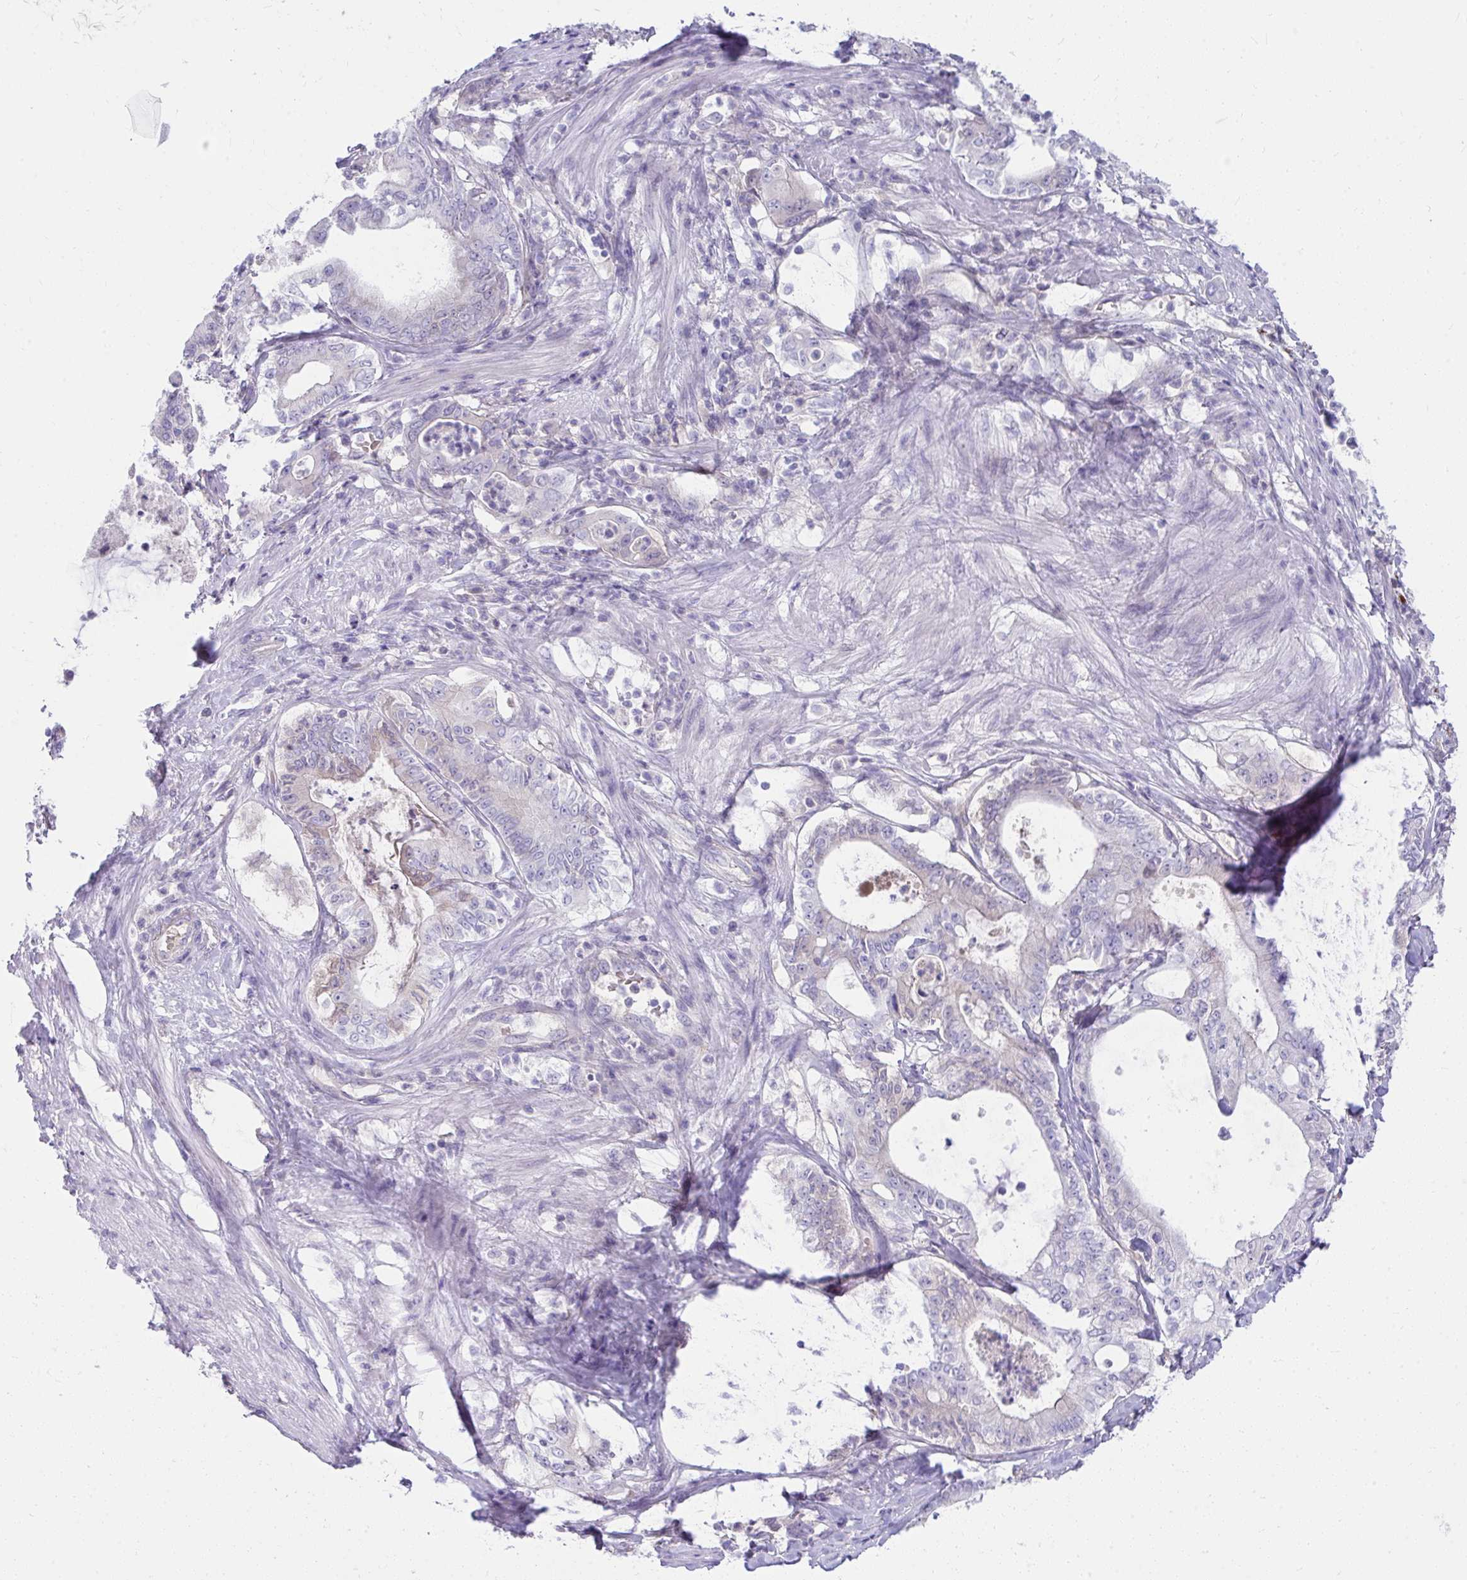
{"staining": {"intensity": "negative", "quantity": "none", "location": "none"}, "tissue": "pancreatic cancer", "cell_type": "Tumor cells", "image_type": "cancer", "snomed": [{"axis": "morphology", "description": "Adenocarcinoma, NOS"}, {"axis": "topography", "description": "Pancreas"}], "caption": "DAB immunohistochemical staining of pancreatic cancer (adenocarcinoma) demonstrates no significant staining in tumor cells.", "gene": "LRRC36", "patient": {"sex": "male", "age": 71}}